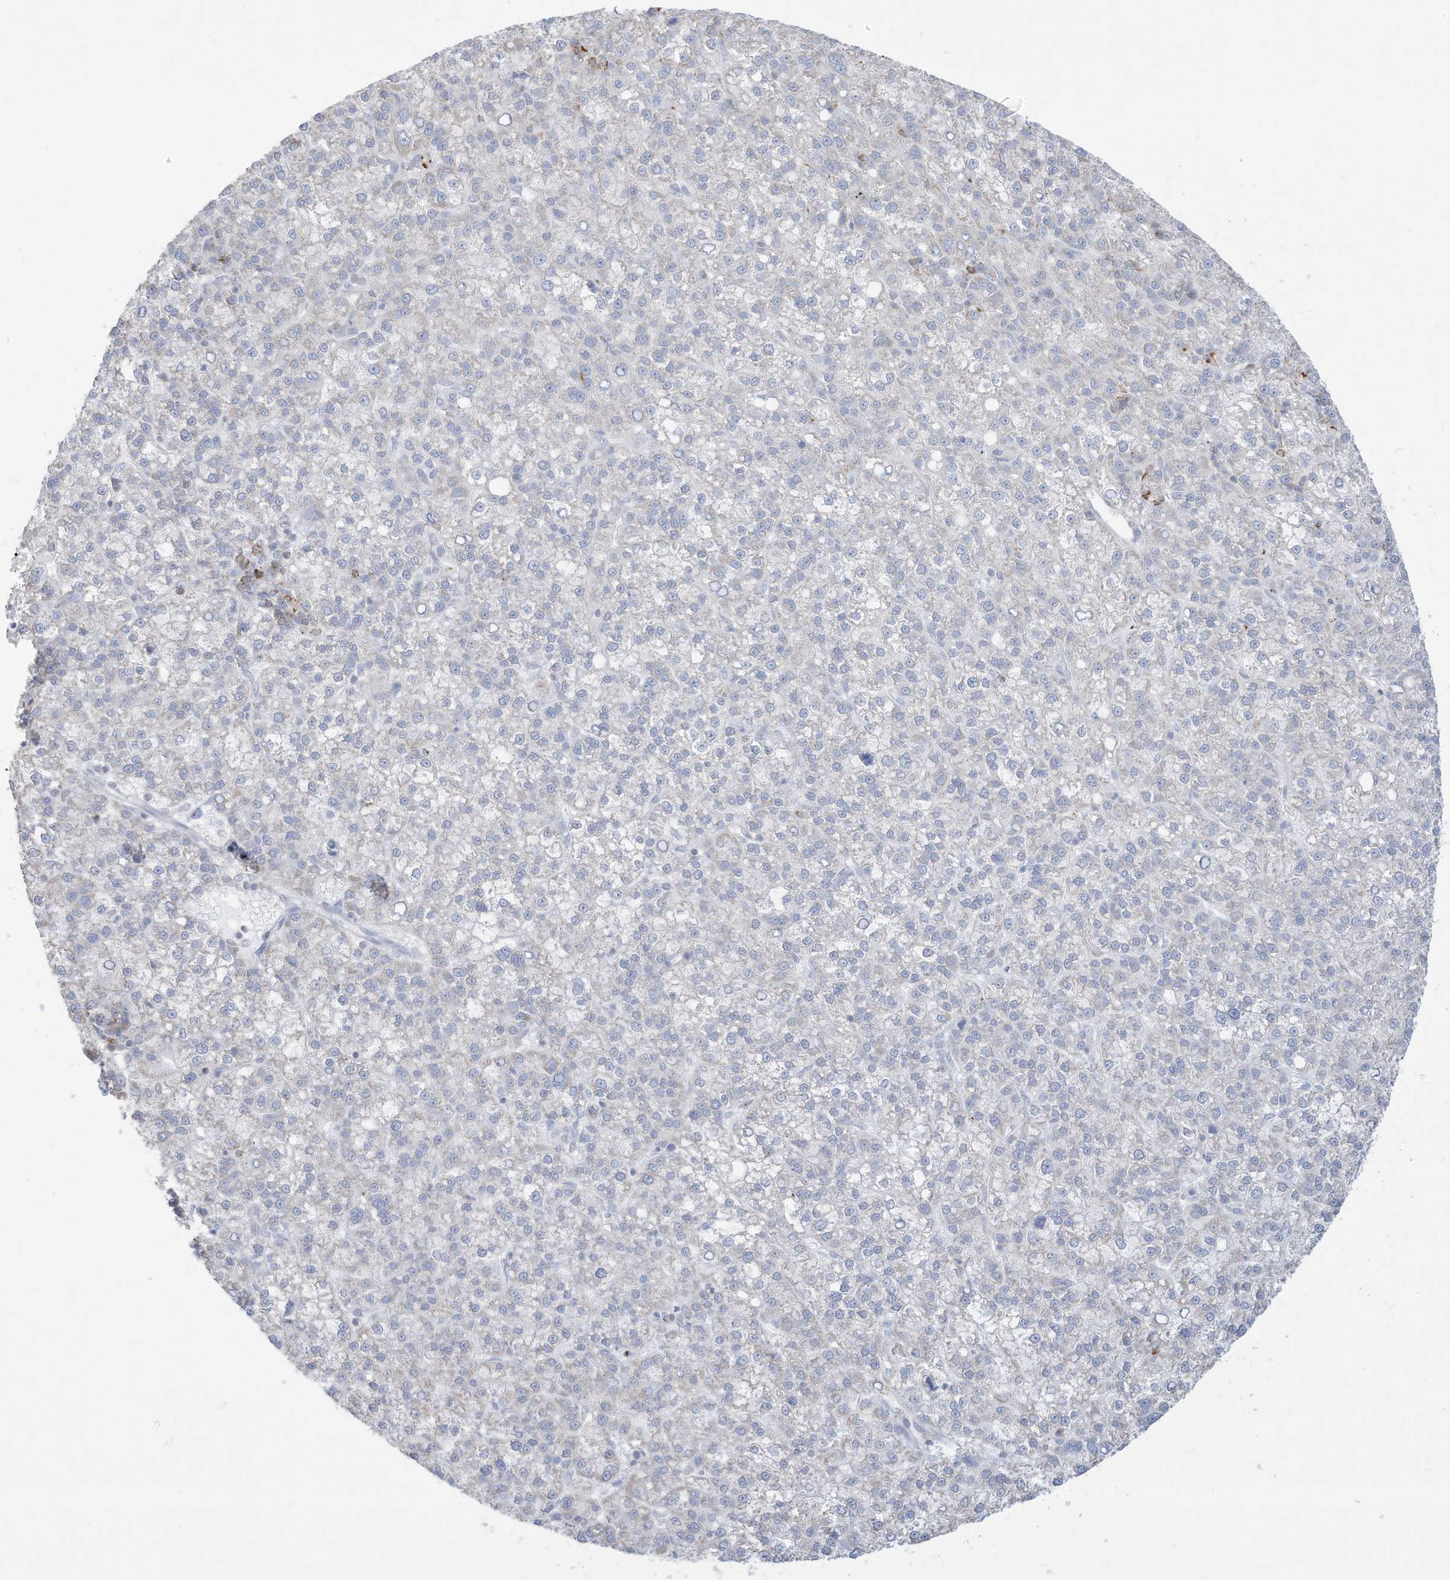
{"staining": {"intensity": "negative", "quantity": "none", "location": "none"}, "tissue": "liver cancer", "cell_type": "Tumor cells", "image_type": "cancer", "snomed": [{"axis": "morphology", "description": "Carcinoma, Hepatocellular, NOS"}, {"axis": "topography", "description": "Liver"}], "caption": "There is no significant expression in tumor cells of liver hepatocellular carcinoma.", "gene": "THNSL2", "patient": {"sex": "female", "age": 58}}